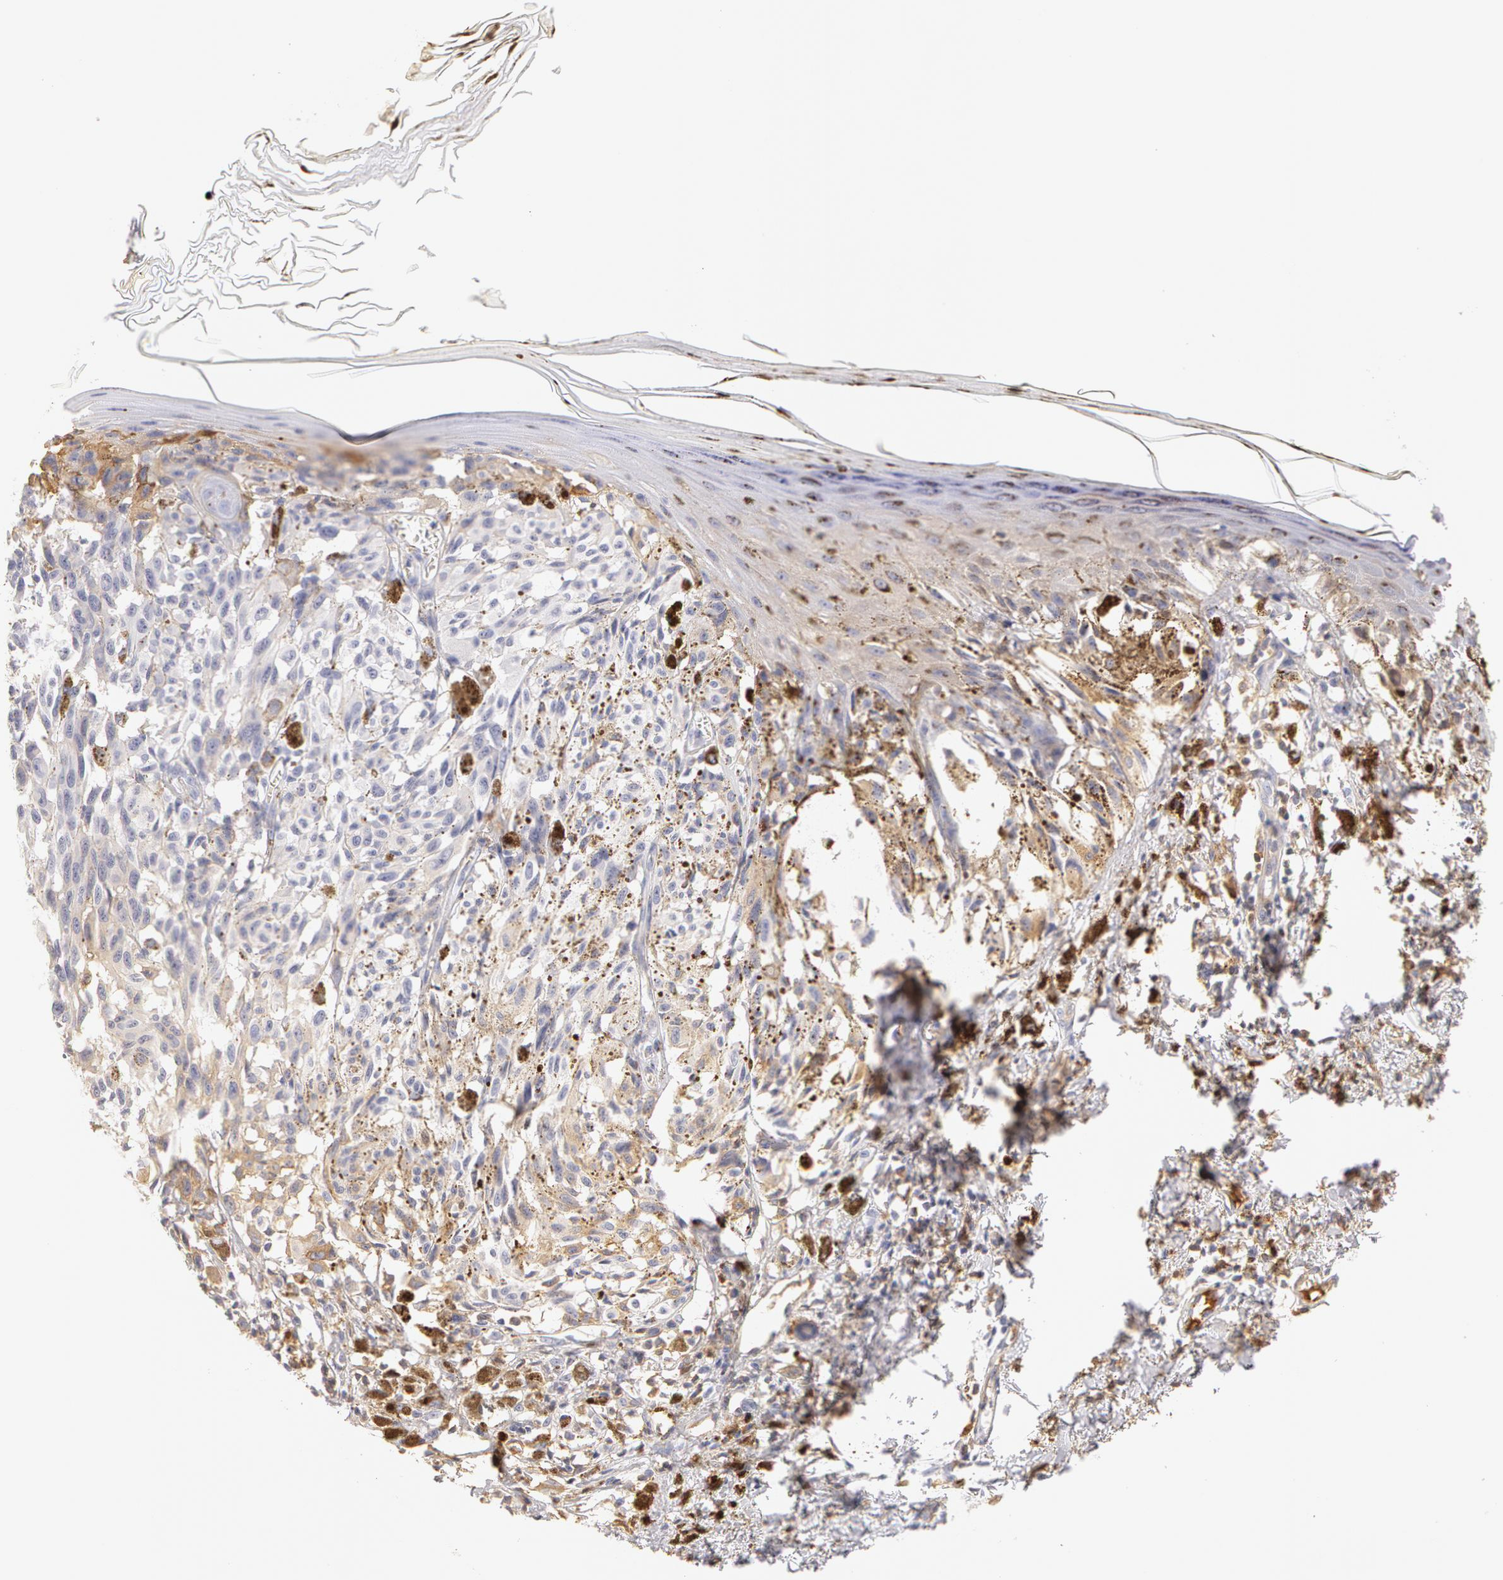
{"staining": {"intensity": "negative", "quantity": "none", "location": "none"}, "tissue": "melanoma", "cell_type": "Tumor cells", "image_type": "cancer", "snomed": [{"axis": "morphology", "description": "Malignant melanoma, NOS"}, {"axis": "topography", "description": "Skin"}], "caption": "High power microscopy image of an IHC photomicrograph of malignant melanoma, revealing no significant expression in tumor cells.", "gene": "AHSG", "patient": {"sex": "female", "age": 72}}